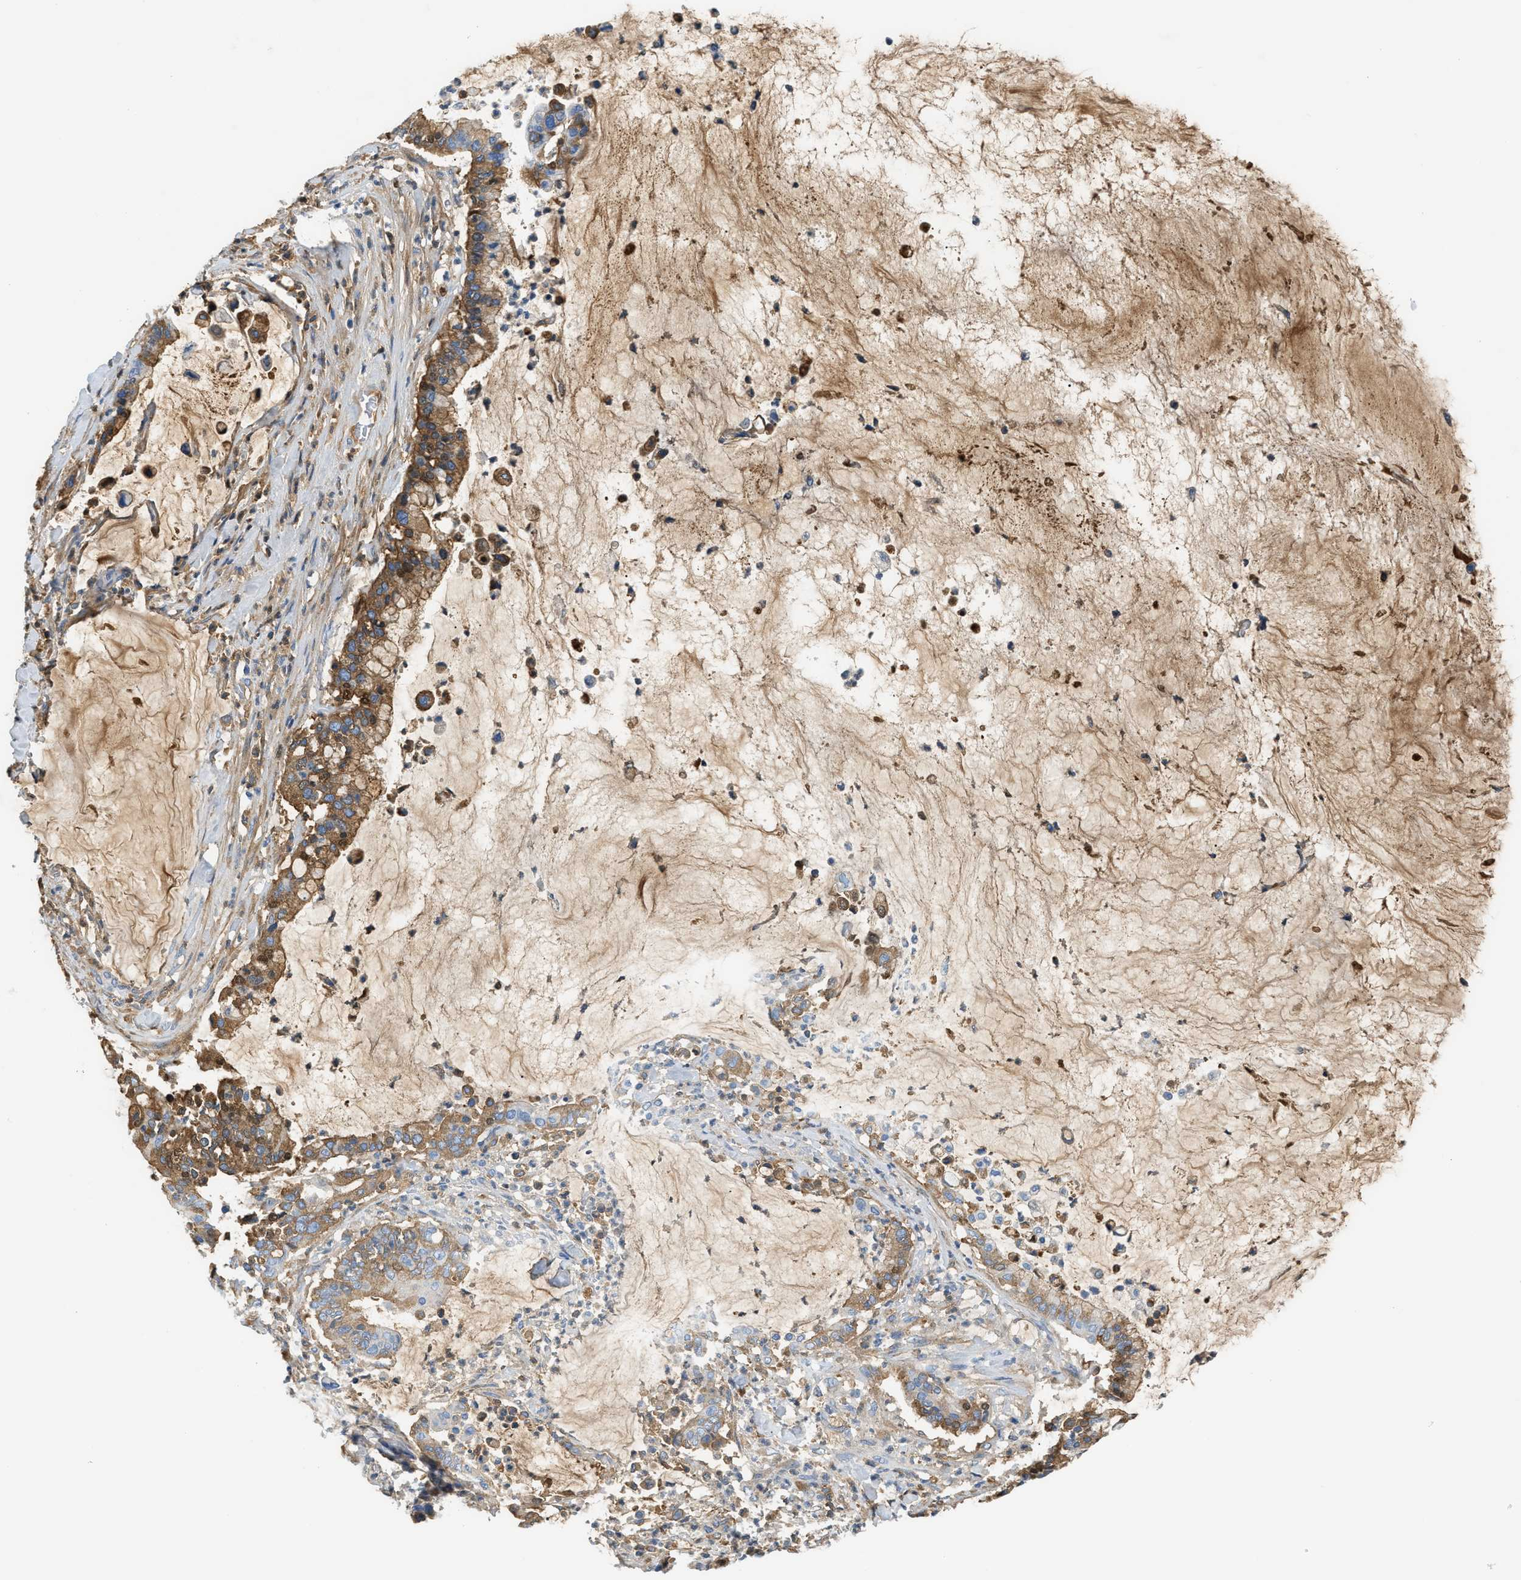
{"staining": {"intensity": "moderate", "quantity": ">75%", "location": "cytoplasmic/membranous"}, "tissue": "pancreatic cancer", "cell_type": "Tumor cells", "image_type": "cancer", "snomed": [{"axis": "morphology", "description": "Adenocarcinoma, NOS"}, {"axis": "topography", "description": "Pancreas"}], "caption": "Immunohistochemical staining of adenocarcinoma (pancreatic) shows medium levels of moderate cytoplasmic/membranous expression in approximately >75% of tumor cells.", "gene": "CFI", "patient": {"sex": "male", "age": 41}}